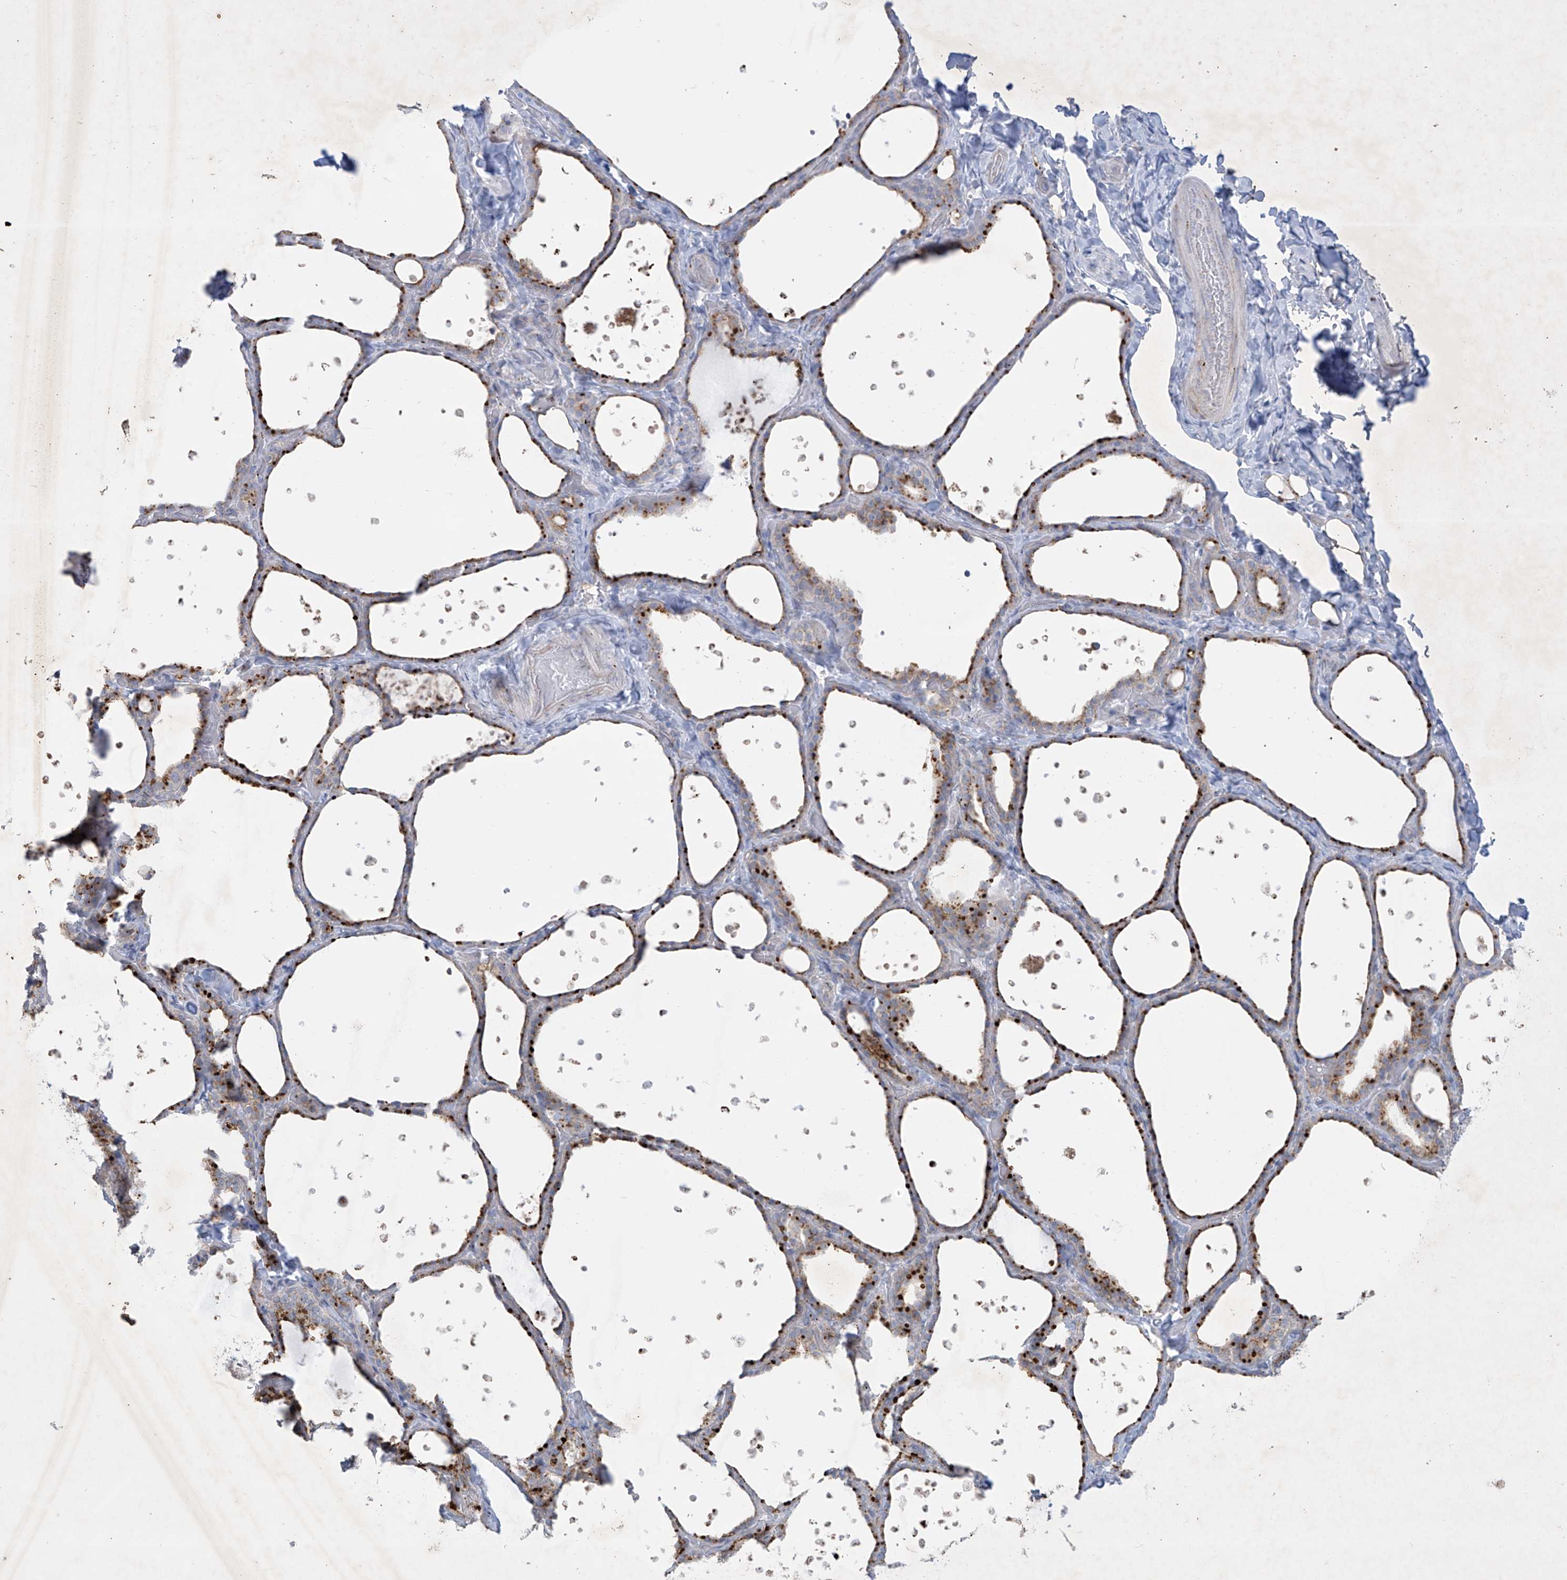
{"staining": {"intensity": "strong", "quantity": ">75%", "location": "cytoplasmic/membranous"}, "tissue": "thyroid gland", "cell_type": "Glandular cells", "image_type": "normal", "snomed": [{"axis": "morphology", "description": "Normal tissue, NOS"}, {"axis": "topography", "description": "Thyroid gland"}], "caption": "Glandular cells show high levels of strong cytoplasmic/membranous expression in about >75% of cells in normal human thyroid gland.", "gene": "GPR137C", "patient": {"sex": "female", "age": 44}}